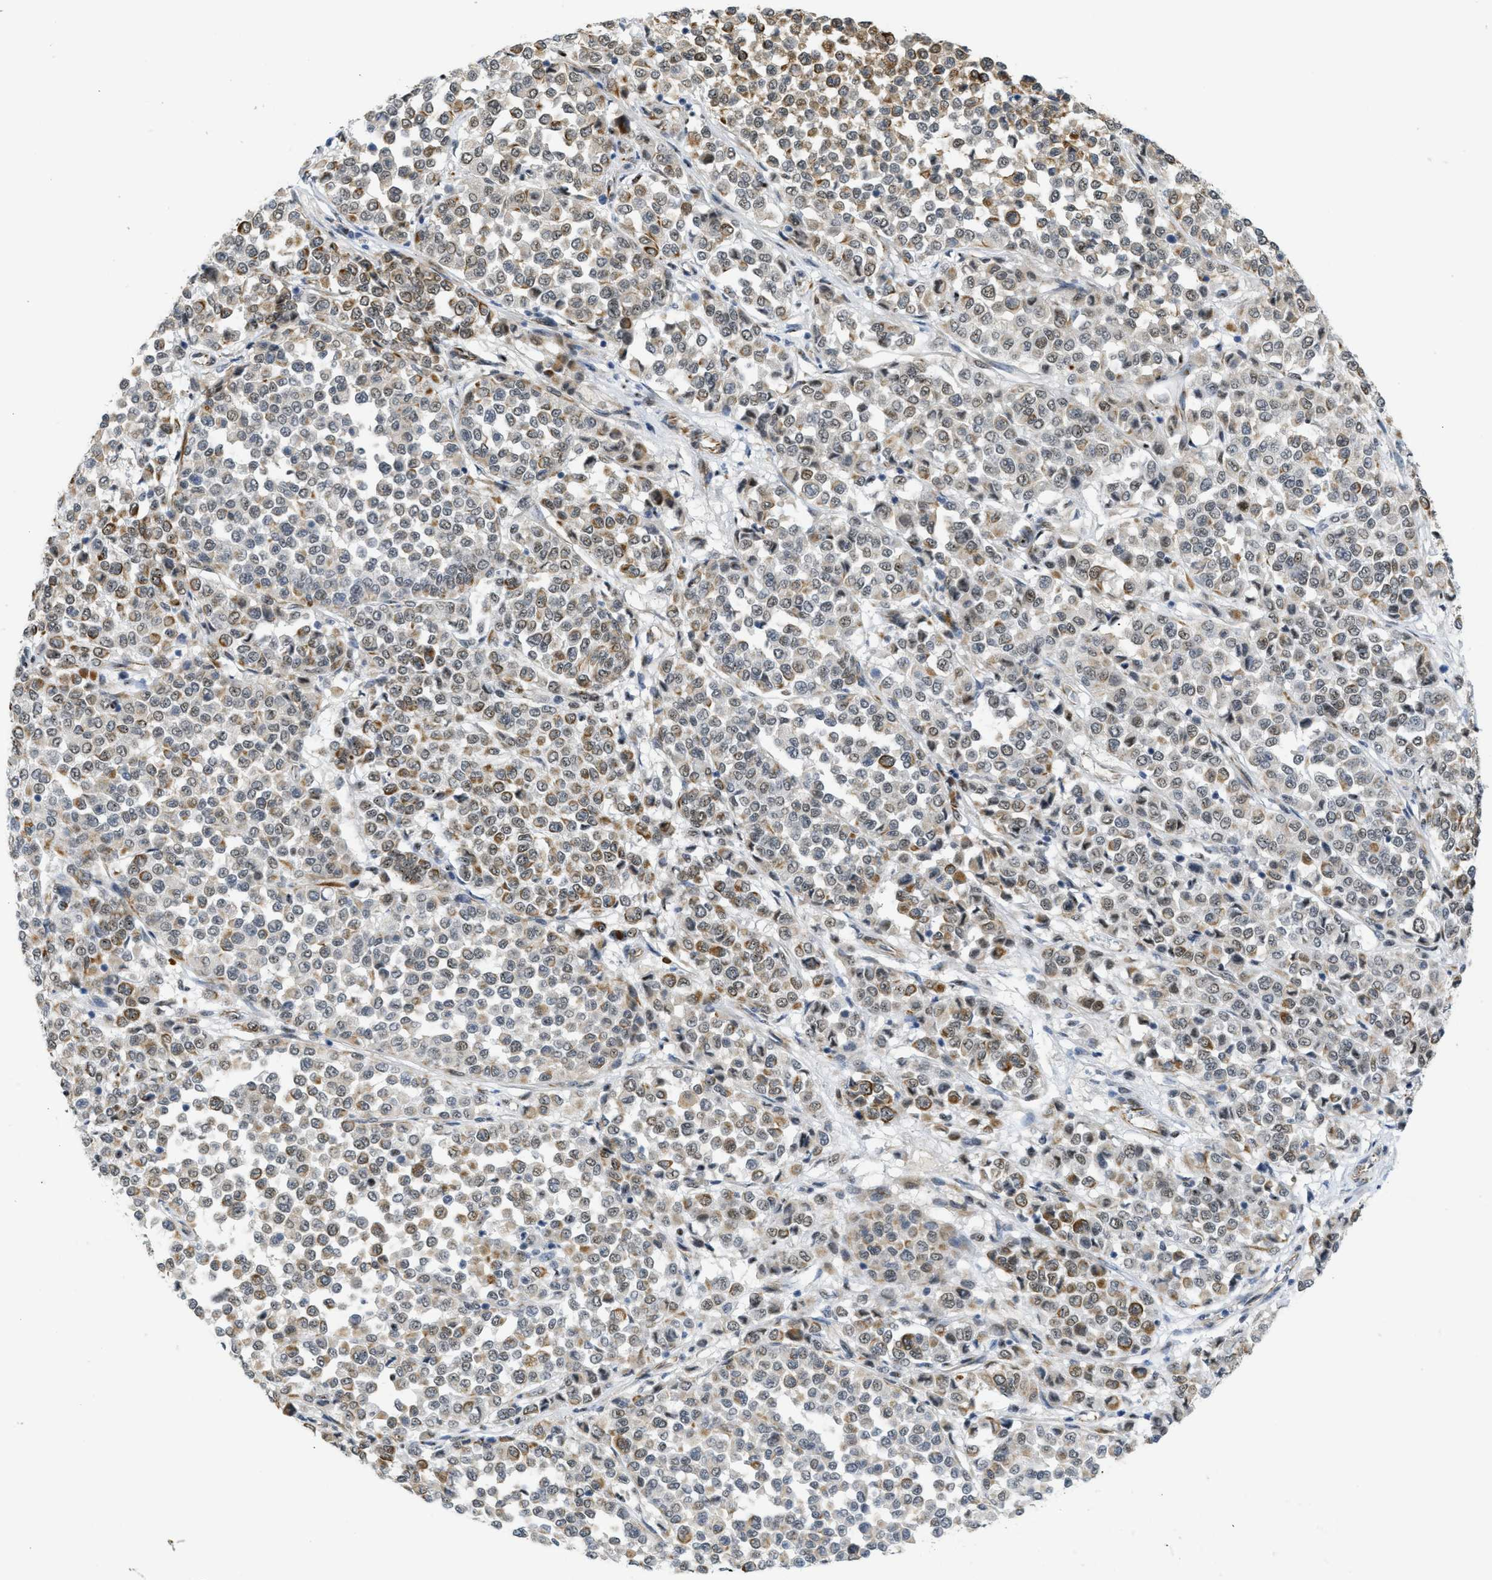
{"staining": {"intensity": "weak", "quantity": "25%-75%", "location": "cytoplasmic/membranous,nuclear"}, "tissue": "melanoma", "cell_type": "Tumor cells", "image_type": "cancer", "snomed": [{"axis": "morphology", "description": "Malignant melanoma, Metastatic site"}, {"axis": "topography", "description": "Pancreas"}], "caption": "IHC (DAB) staining of human melanoma demonstrates weak cytoplasmic/membranous and nuclear protein positivity in approximately 25%-75% of tumor cells. (DAB (3,3'-diaminobenzidine) IHC with brightfield microscopy, high magnification).", "gene": "LRRC8B", "patient": {"sex": "female", "age": 30}}